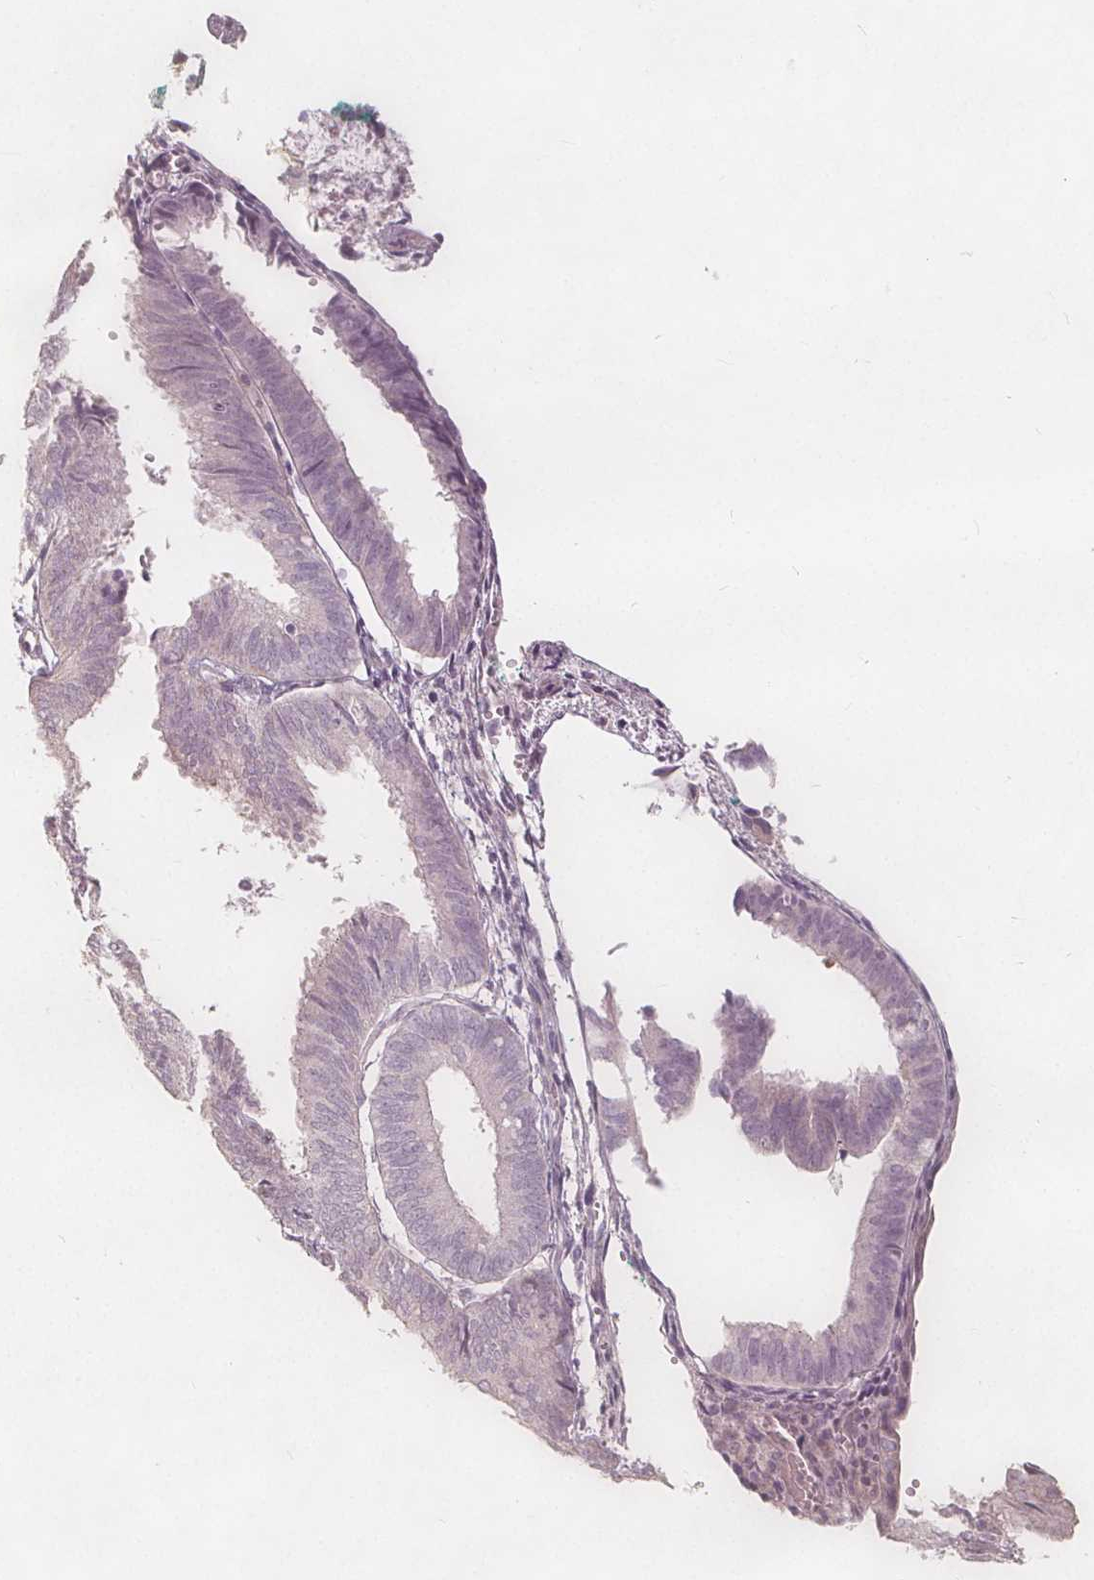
{"staining": {"intensity": "negative", "quantity": "none", "location": "none"}, "tissue": "endometrium", "cell_type": "Cells in endometrial stroma", "image_type": "normal", "snomed": [{"axis": "morphology", "description": "Normal tissue, NOS"}, {"axis": "topography", "description": "Endometrium"}], "caption": "Photomicrograph shows no protein staining in cells in endometrial stroma of normal endometrium. (DAB (3,3'-diaminobenzidine) IHC visualized using brightfield microscopy, high magnification).", "gene": "PTPRT", "patient": {"sex": "female", "age": 50}}